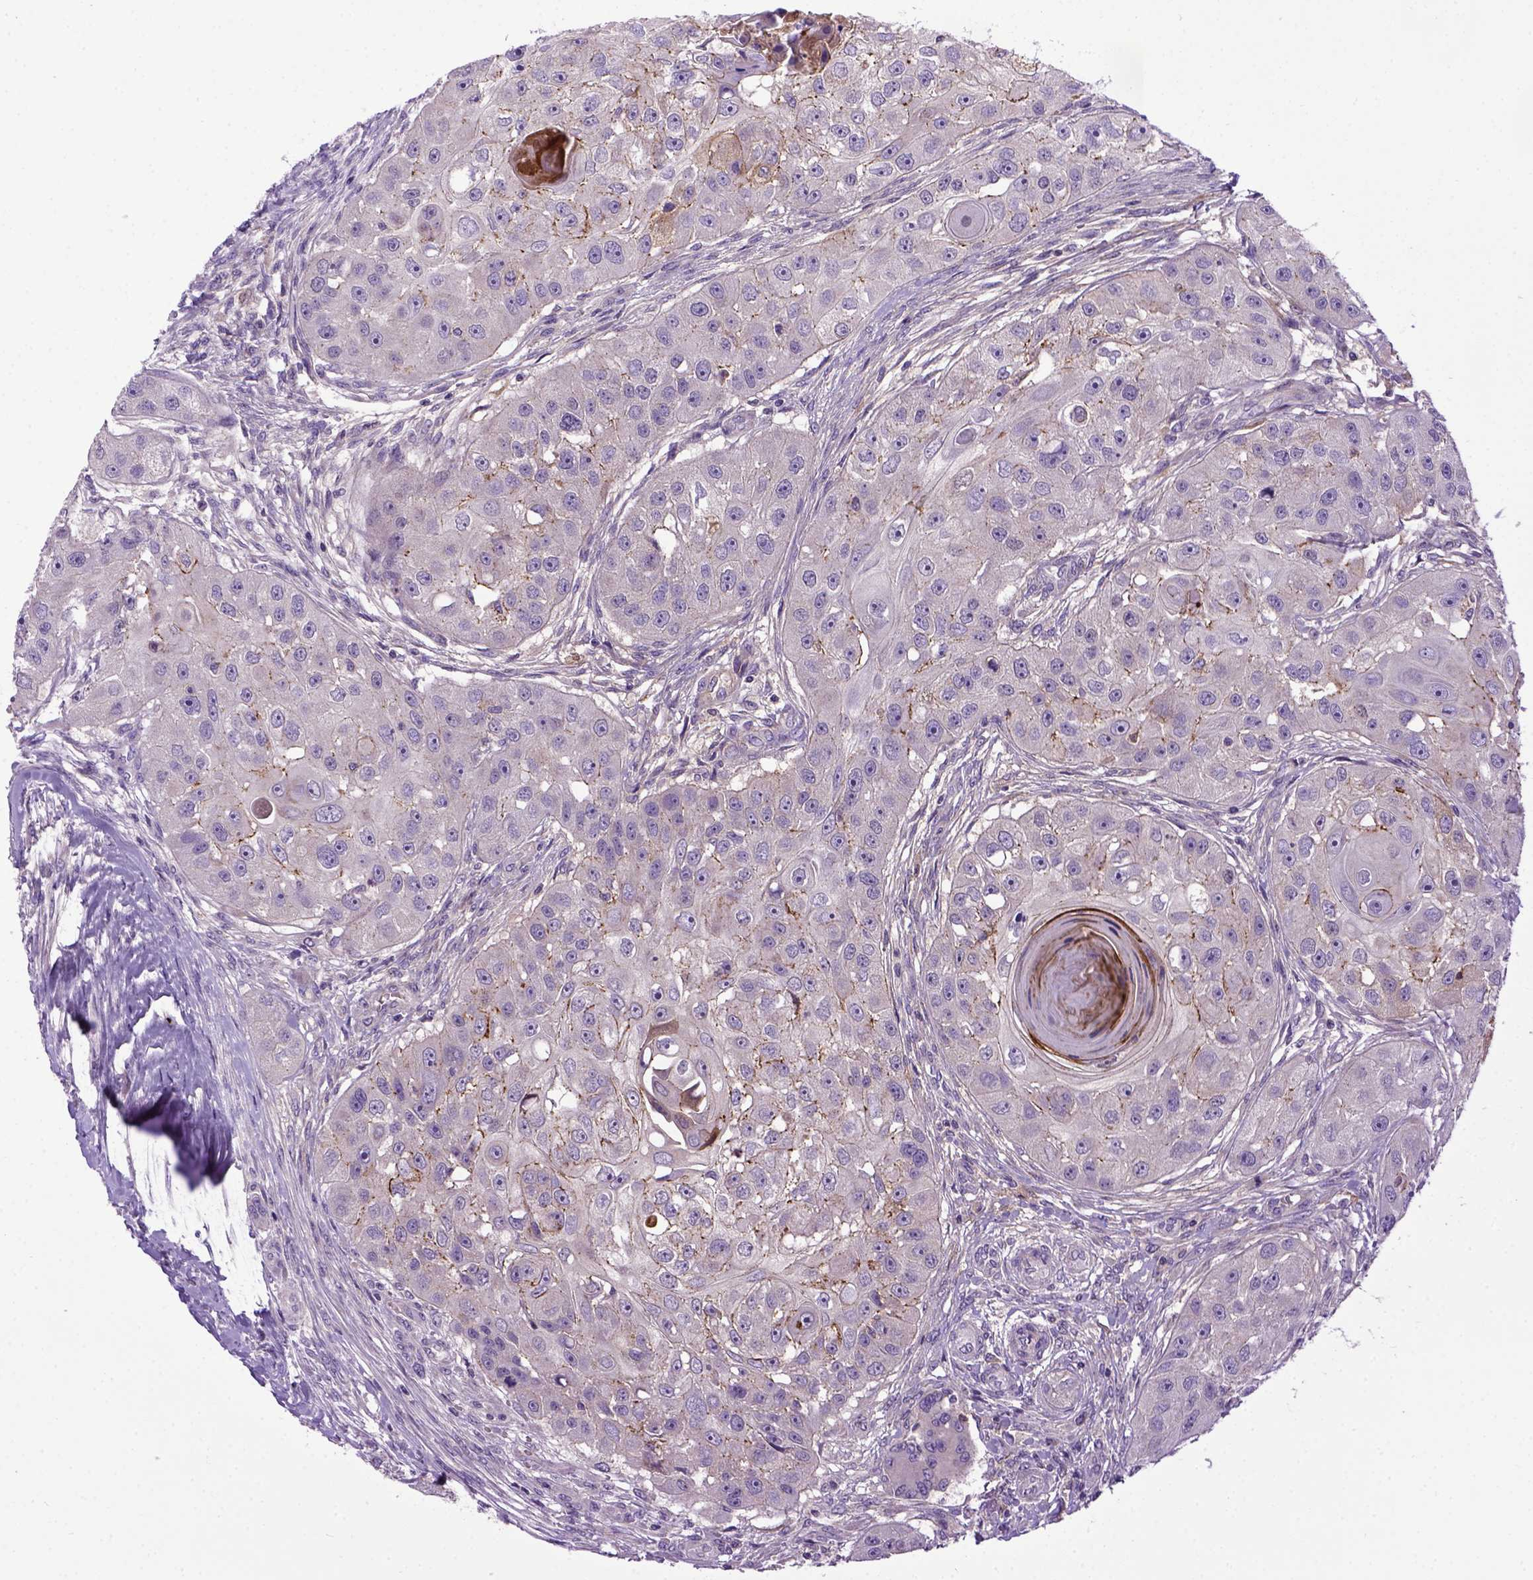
{"staining": {"intensity": "moderate", "quantity": "<25%", "location": "cytoplasmic/membranous"}, "tissue": "head and neck cancer", "cell_type": "Tumor cells", "image_type": "cancer", "snomed": [{"axis": "morphology", "description": "Squamous cell carcinoma, NOS"}, {"axis": "topography", "description": "Head-Neck"}], "caption": "Protein staining of head and neck cancer tissue reveals moderate cytoplasmic/membranous expression in approximately <25% of tumor cells. (IHC, brightfield microscopy, high magnification).", "gene": "CDH1", "patient": {"sex": "male", "age": 51}}